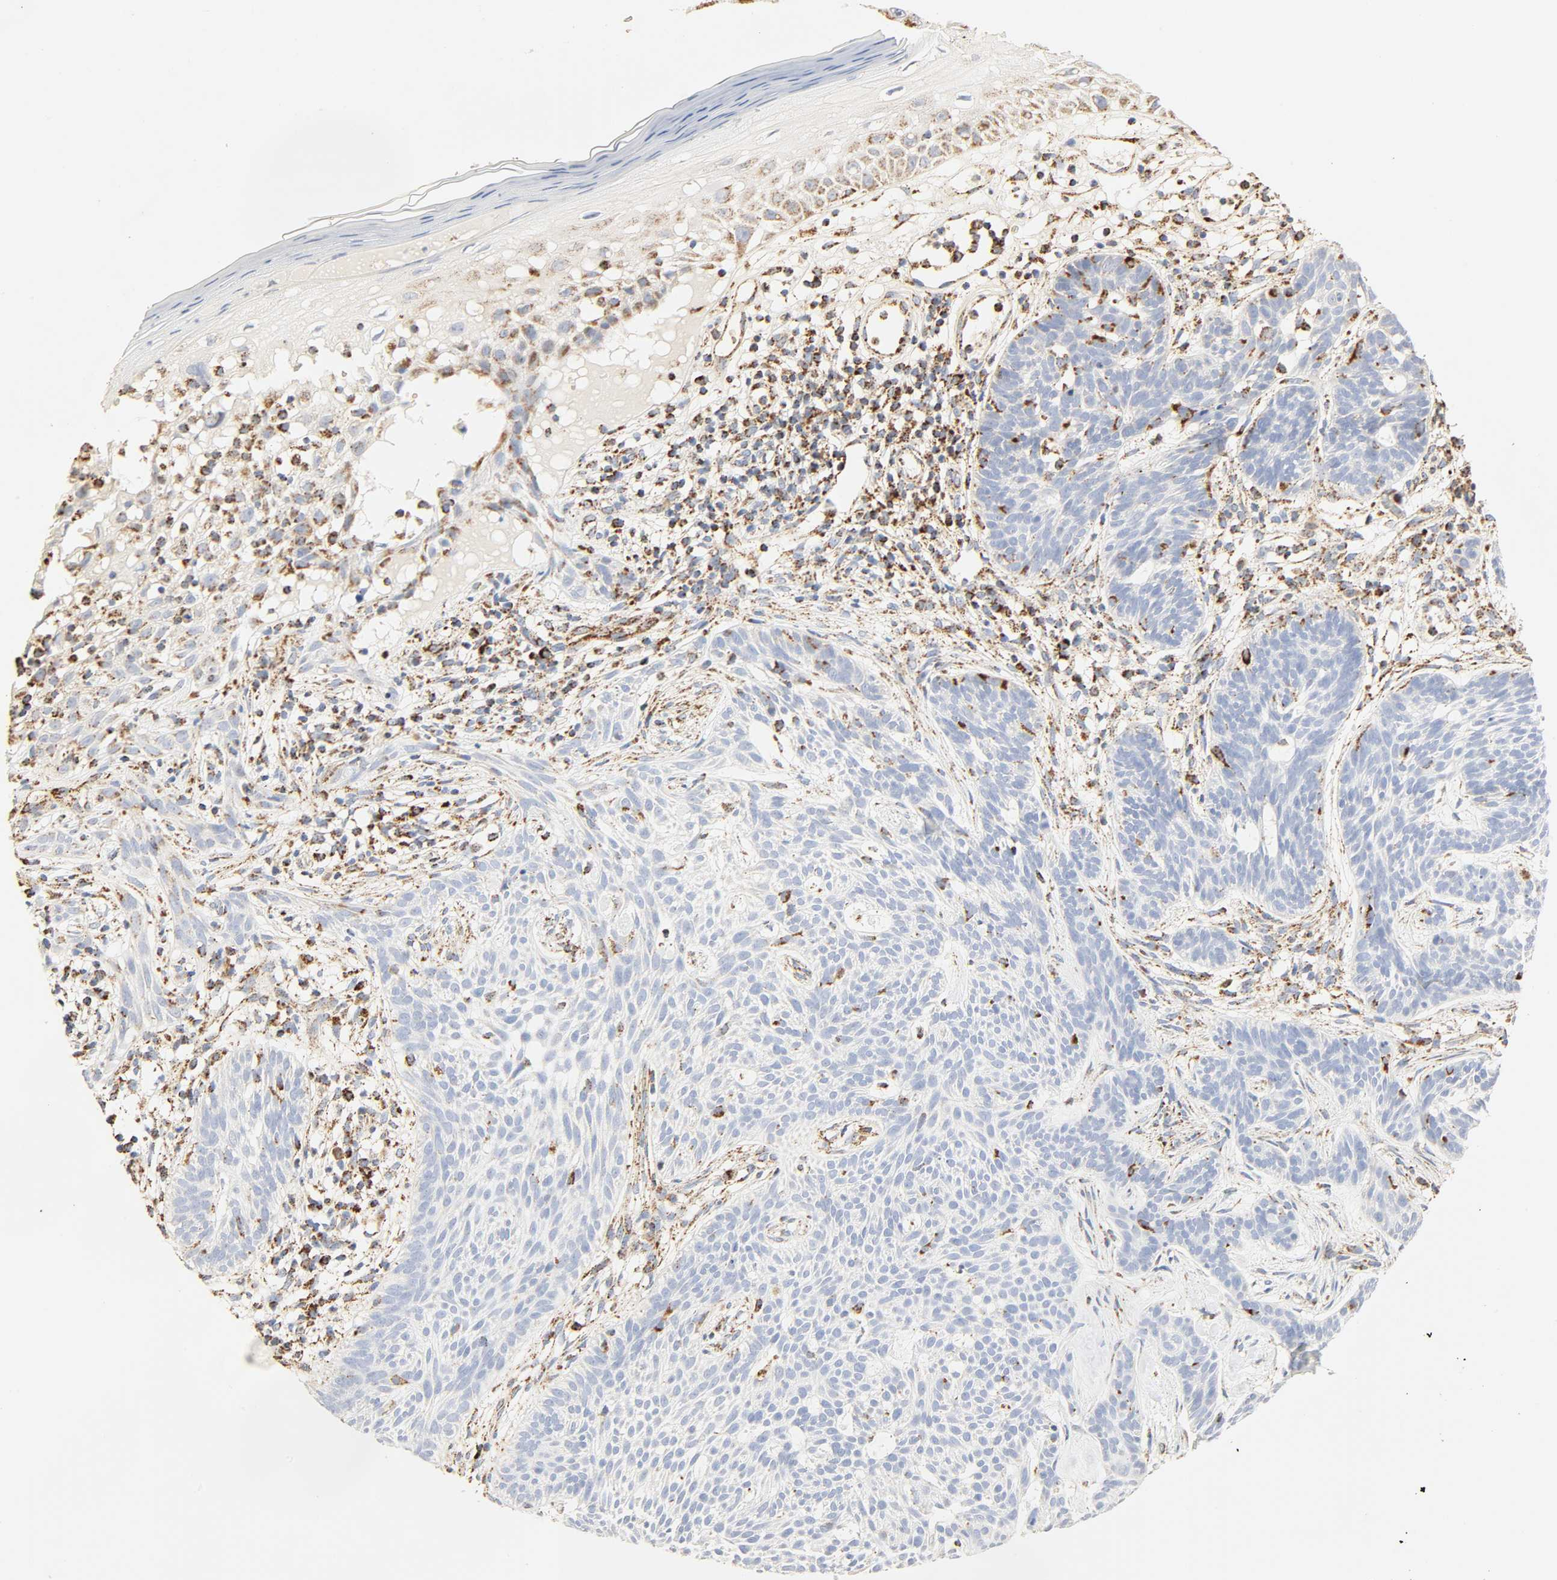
{"staining": {"intensity": "negative", "quantity": "none", "location": "none"}, "tissue": "skin cancer", "cell_type": "Tumor cells", "image_type": "cancer", "snomed": [{"axis": "morphology", "description": "Normal tissue, NOS"}, {"axis": "morphology", "description": "Basal cell carcinoma"}, {"axis": "topography", "description": "Skin"}], "caption": "Immunohistochemical staining of human skin cancer shows no significant expression in tumor cells. (Brightfield microscopy of DAB (3,3'-diaminobenzidine) immunohistochemistry (IHC) at high magnification).", "gene": "ACAT1", "patient": {"sex": "female", "age": 69}}